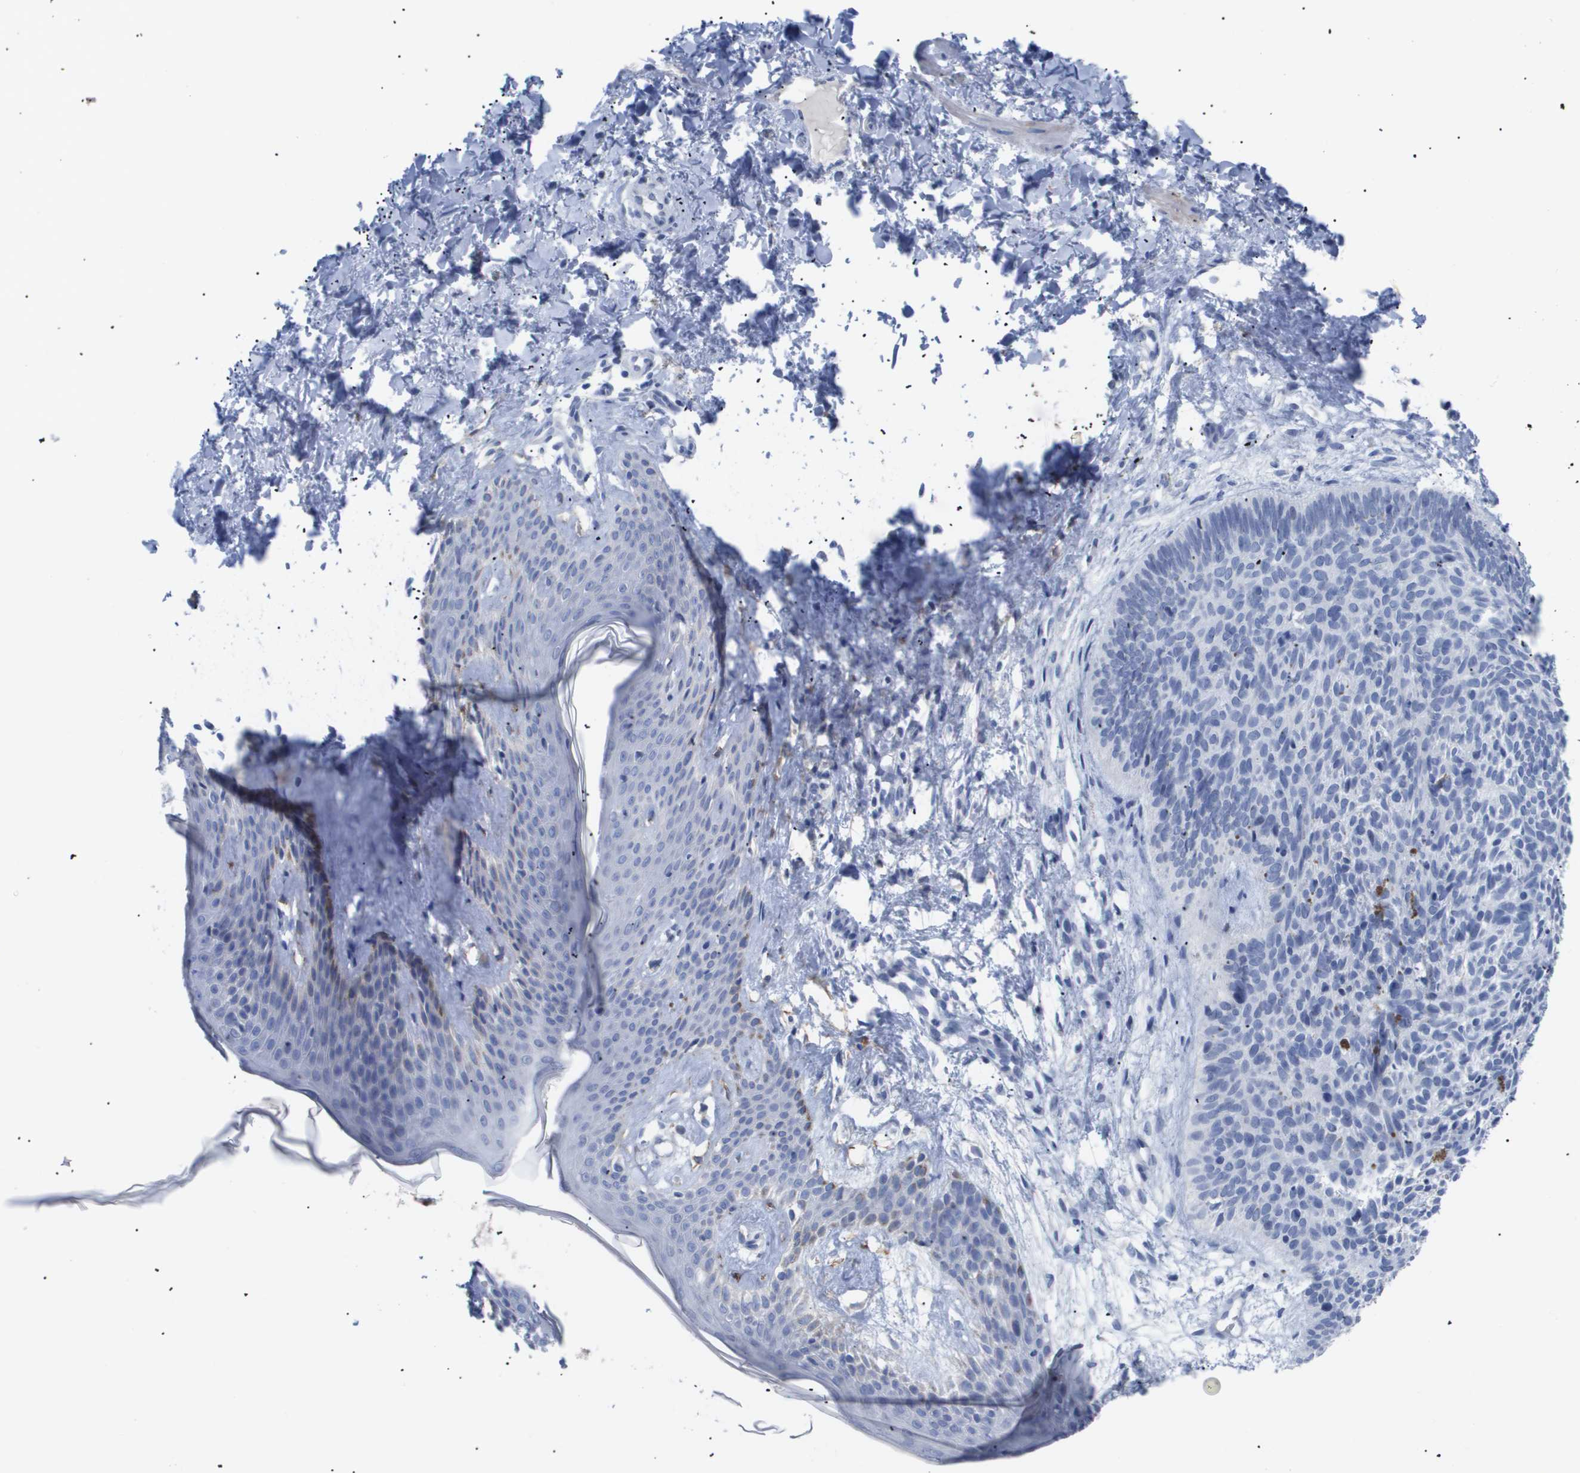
{"staining": {"intensity": "negative", "quantity": "none", "location": "none"}, "tissue": "skin cancer", "cell_type": "Tumor cells", "image_type": "cancer", "snomed": [{"axis": "morphology", "description": "Basal cell carcinoma"}, {"axis": "topography", "description": "Skin"}], "caption": "An immunohistochemistry (IHC) image of skin cancer (basal cell carcinoma) is shown. There is no staining in tumor cells of skin cancer (basal cell carcinoma). Brightfield microscopy of immunohistochemistry stained with DAB (brown) and hematoxylin (blue), captured at high magnification.", "gene": "CAV3", "patient": {"sex": "male", "age": 60}}